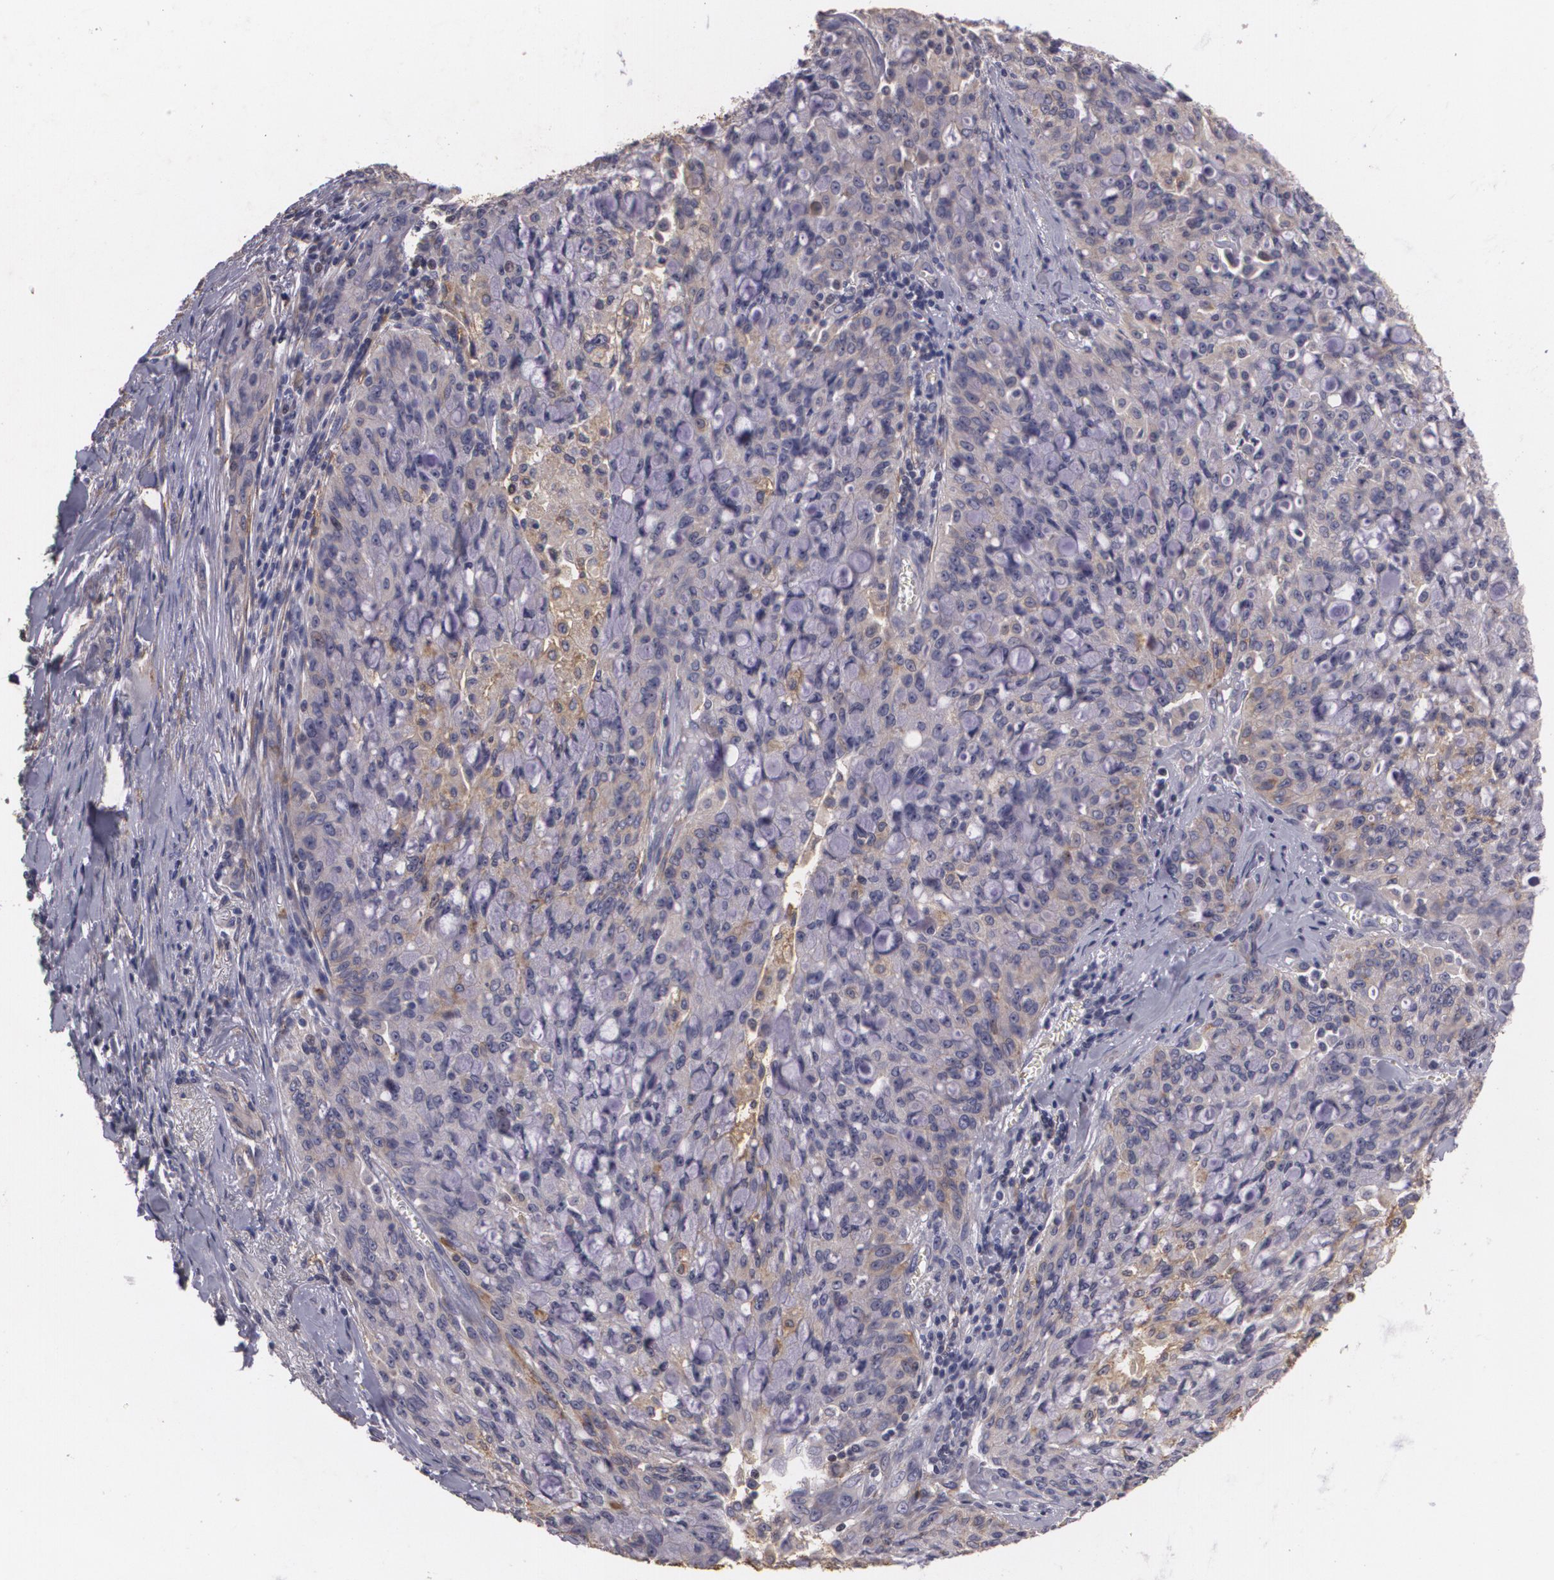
{"staining": {"intensity": "weak", "quantity": "25%-75%", "location": "cytoplasmic/membranous"}, "tissue": "lung cancer", "cell_type": "Tumor cells", "image_type": "cancer", "snomed": [{"axis": "morphology", "description": "Adenocarcinoma, NOS"}, {"axis": "topography", "description": "Lung"}], "caption": "Immunohistochemical staining of human lung adenocarcinoma exhibits low levels of weak cytoplasmic/membranous protein positivity in about 25%-75% of tumor cells. The staining is performed using DAB brown chromogen to label protein expression. The nuclei are counter-stained blue using hematoxylin.", "gene": "KCNA4", "patient": {"sex": "female", "age": 44}}